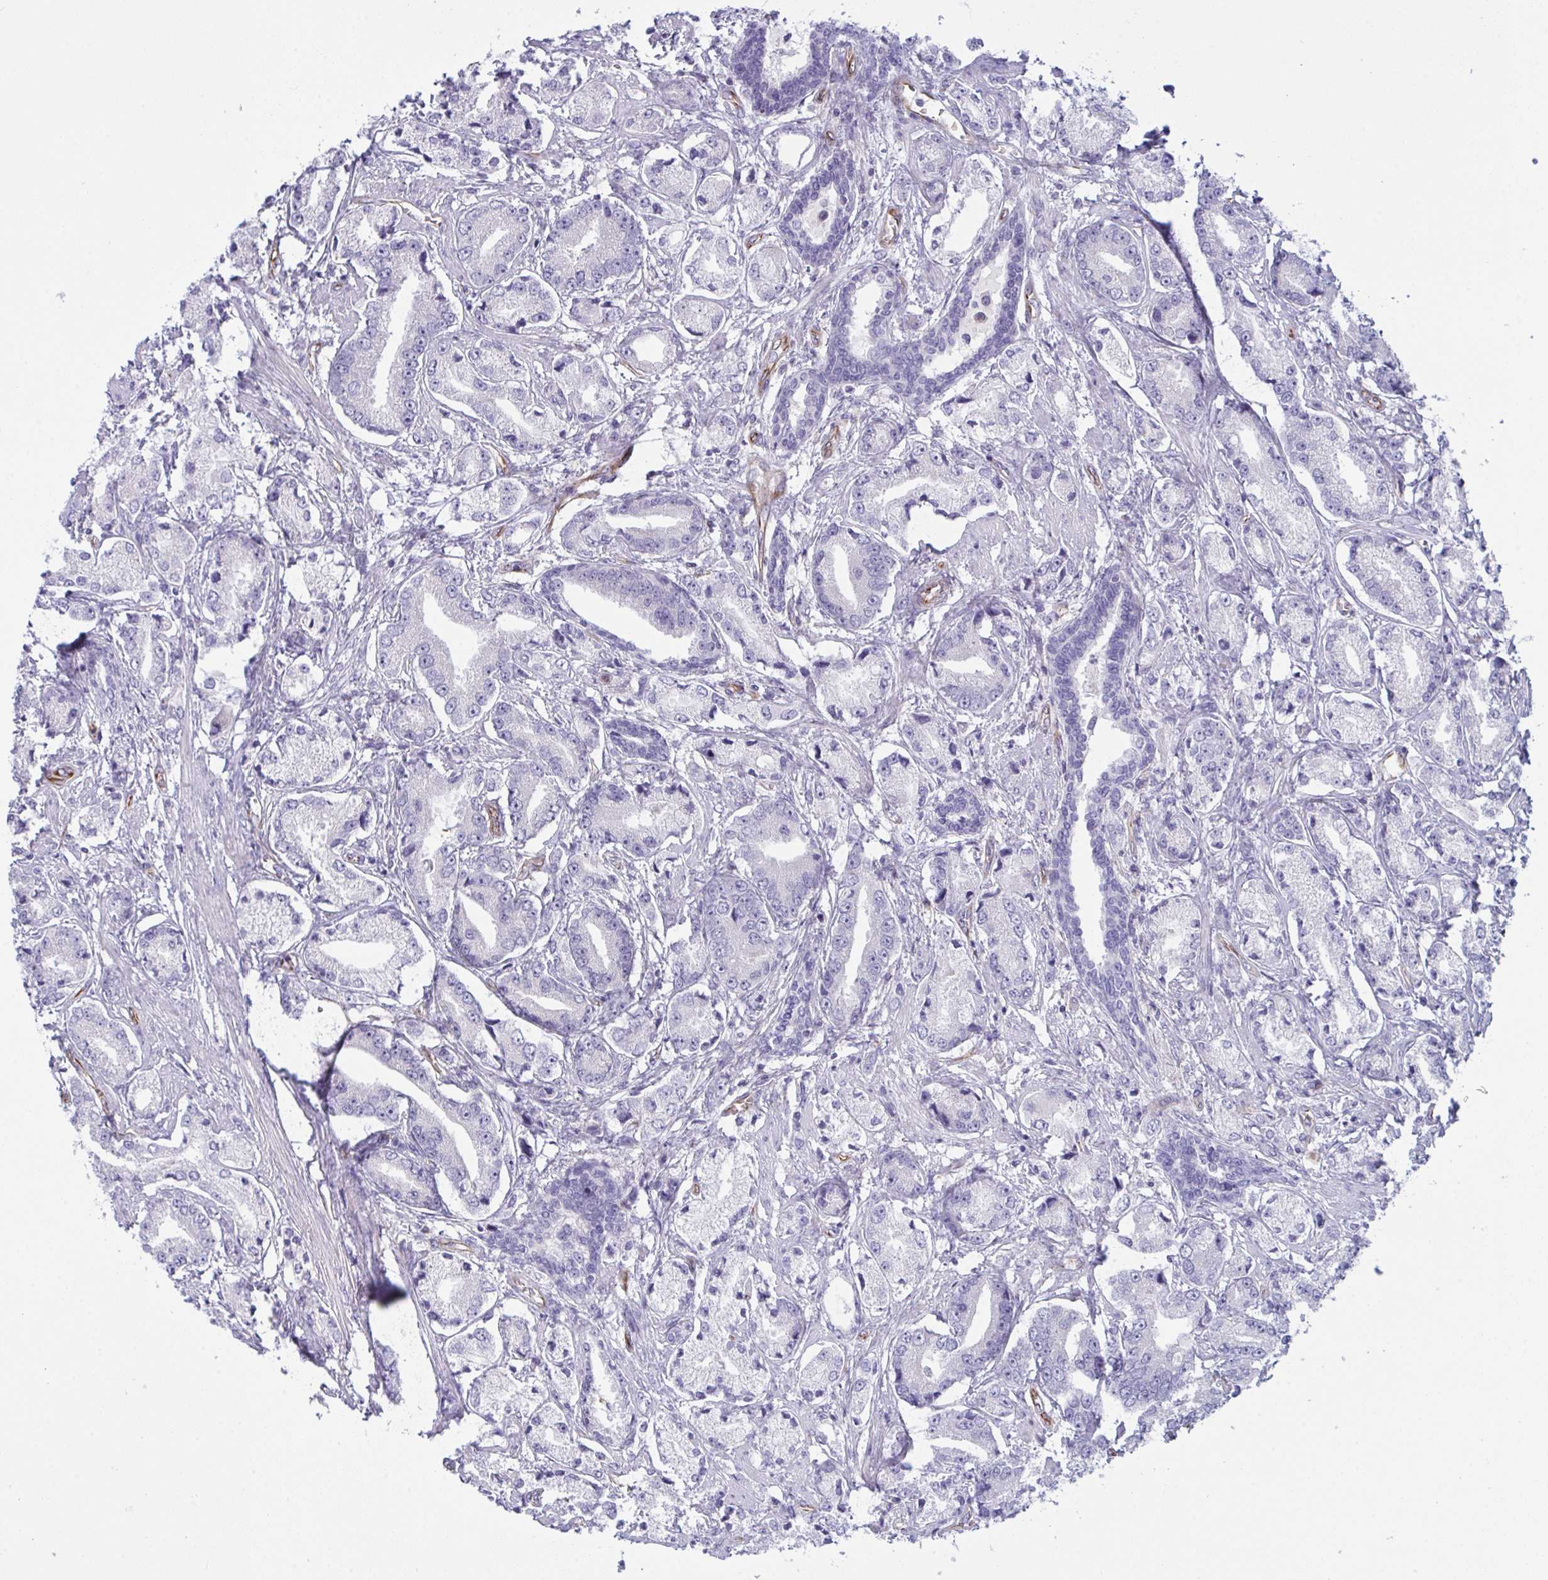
{"staining": {"intensity": "negative", "quantity": "none", "location": "none"}, "tissue": "prostate cancer", "cell_type": "Tumor cells", "image_type": "cancer", "snomed": [{"axis": "morphology", "description": "Adenocarcinoma, High grade"}, {"axis": "topography", "description": "Prostate and seminal vesicle, NOS"}], "caption": "The immunohistochemistry (IHC) micrograph has no significant expression in tumor cells of prostate adenocarcinoma (high-grade) tissue. (DAB (3,3'-diaminobenzidine) immunohistochemistry (IHC), high magnification).", "gene": "DCBLD1", "patient": {"sex": "male", "age": 61}}